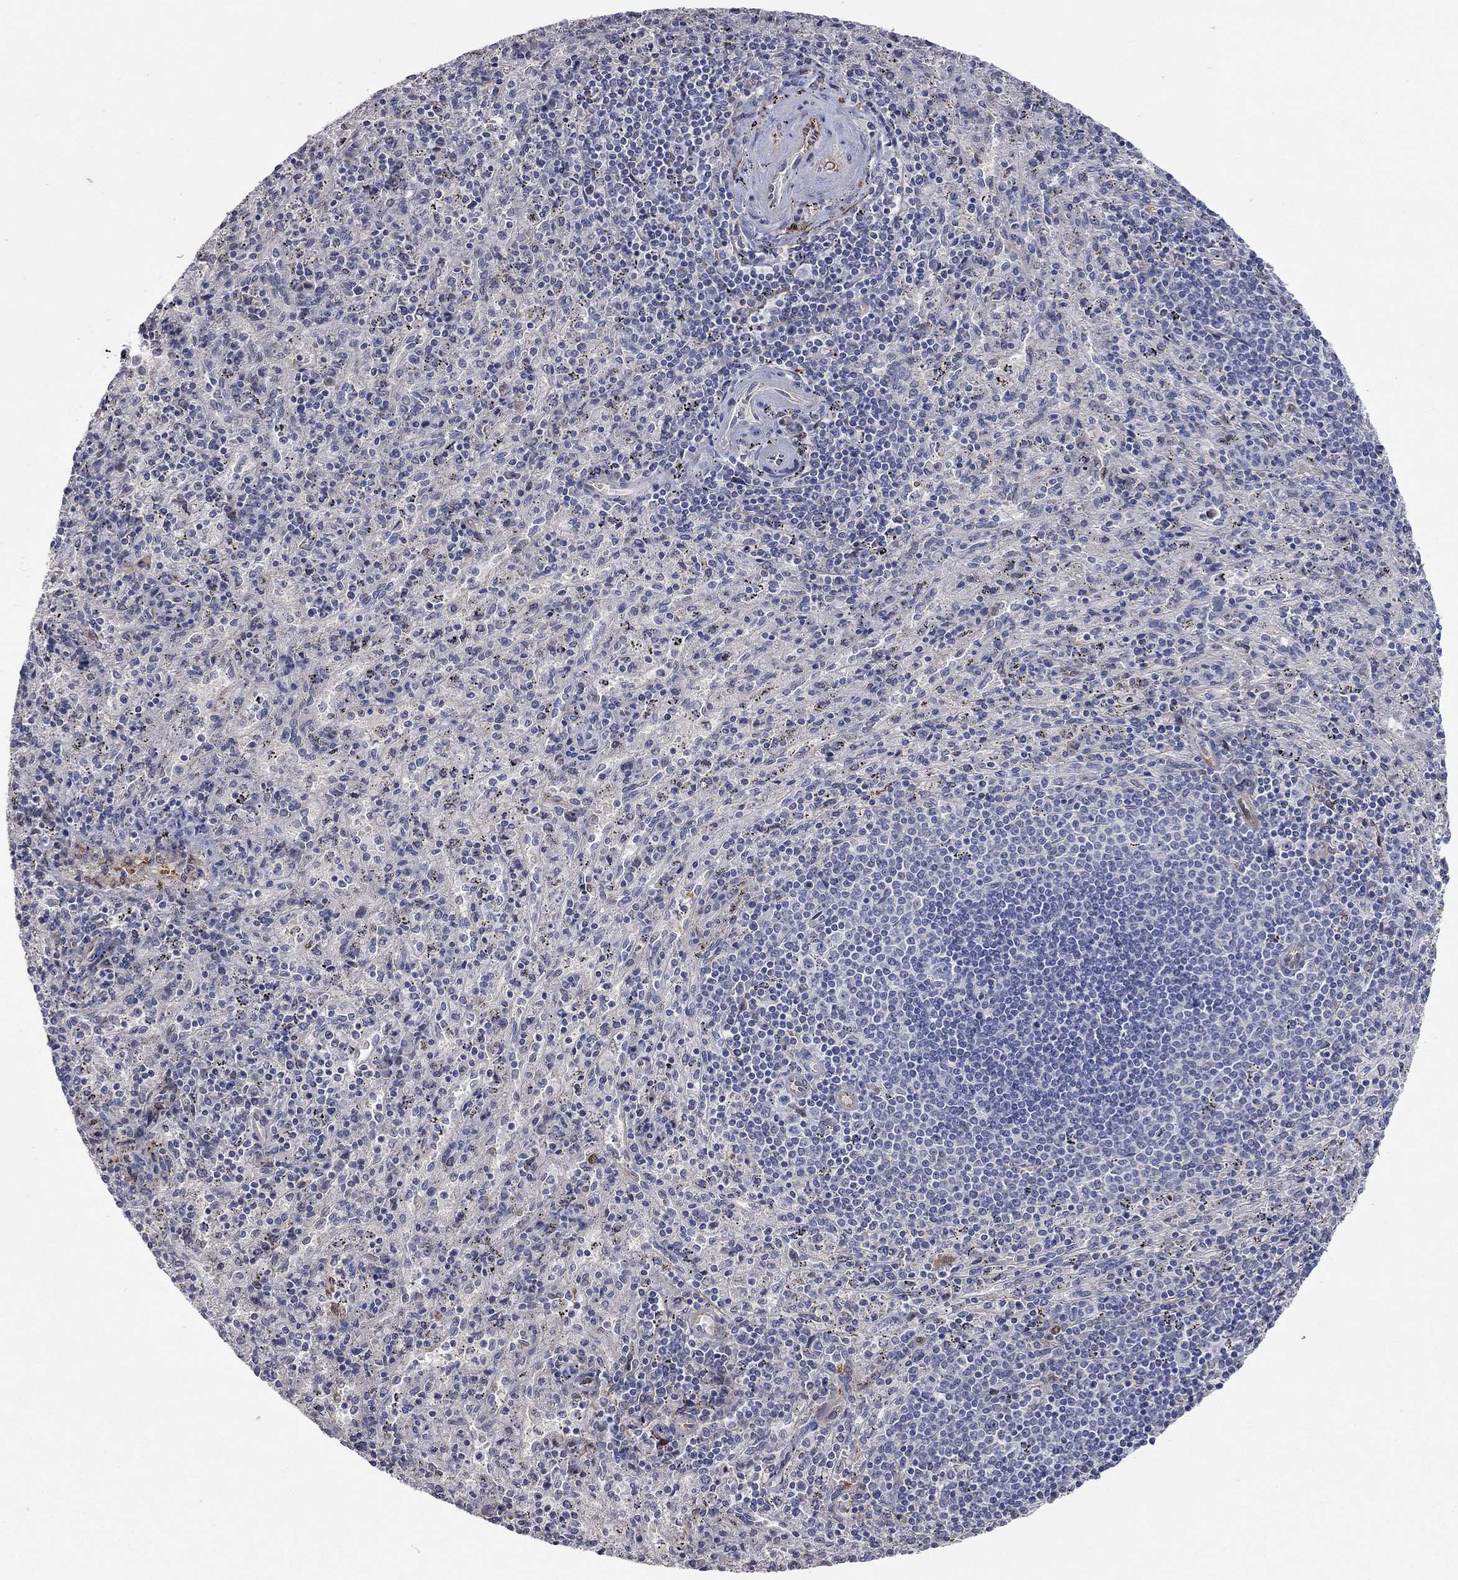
{"staining": {"intensity": "negative", "quantity": "none", "location": "none"}, "tissue": "spleen", "cell_type": "Cells in red pulp", "image_type": "normal", "snomed": [{"axis": "morphology", "description": "Normal tissue, NOS"}, {"axis": "topography", "description": "Spleen"}], "caption": "An image of spleen stained for a protein shows no brown staining in cells in red pulp. (DAB immunohistochemistry, high magnification).", "gene": "TGM2", "patient": {"sex": "male", "age": 57}}